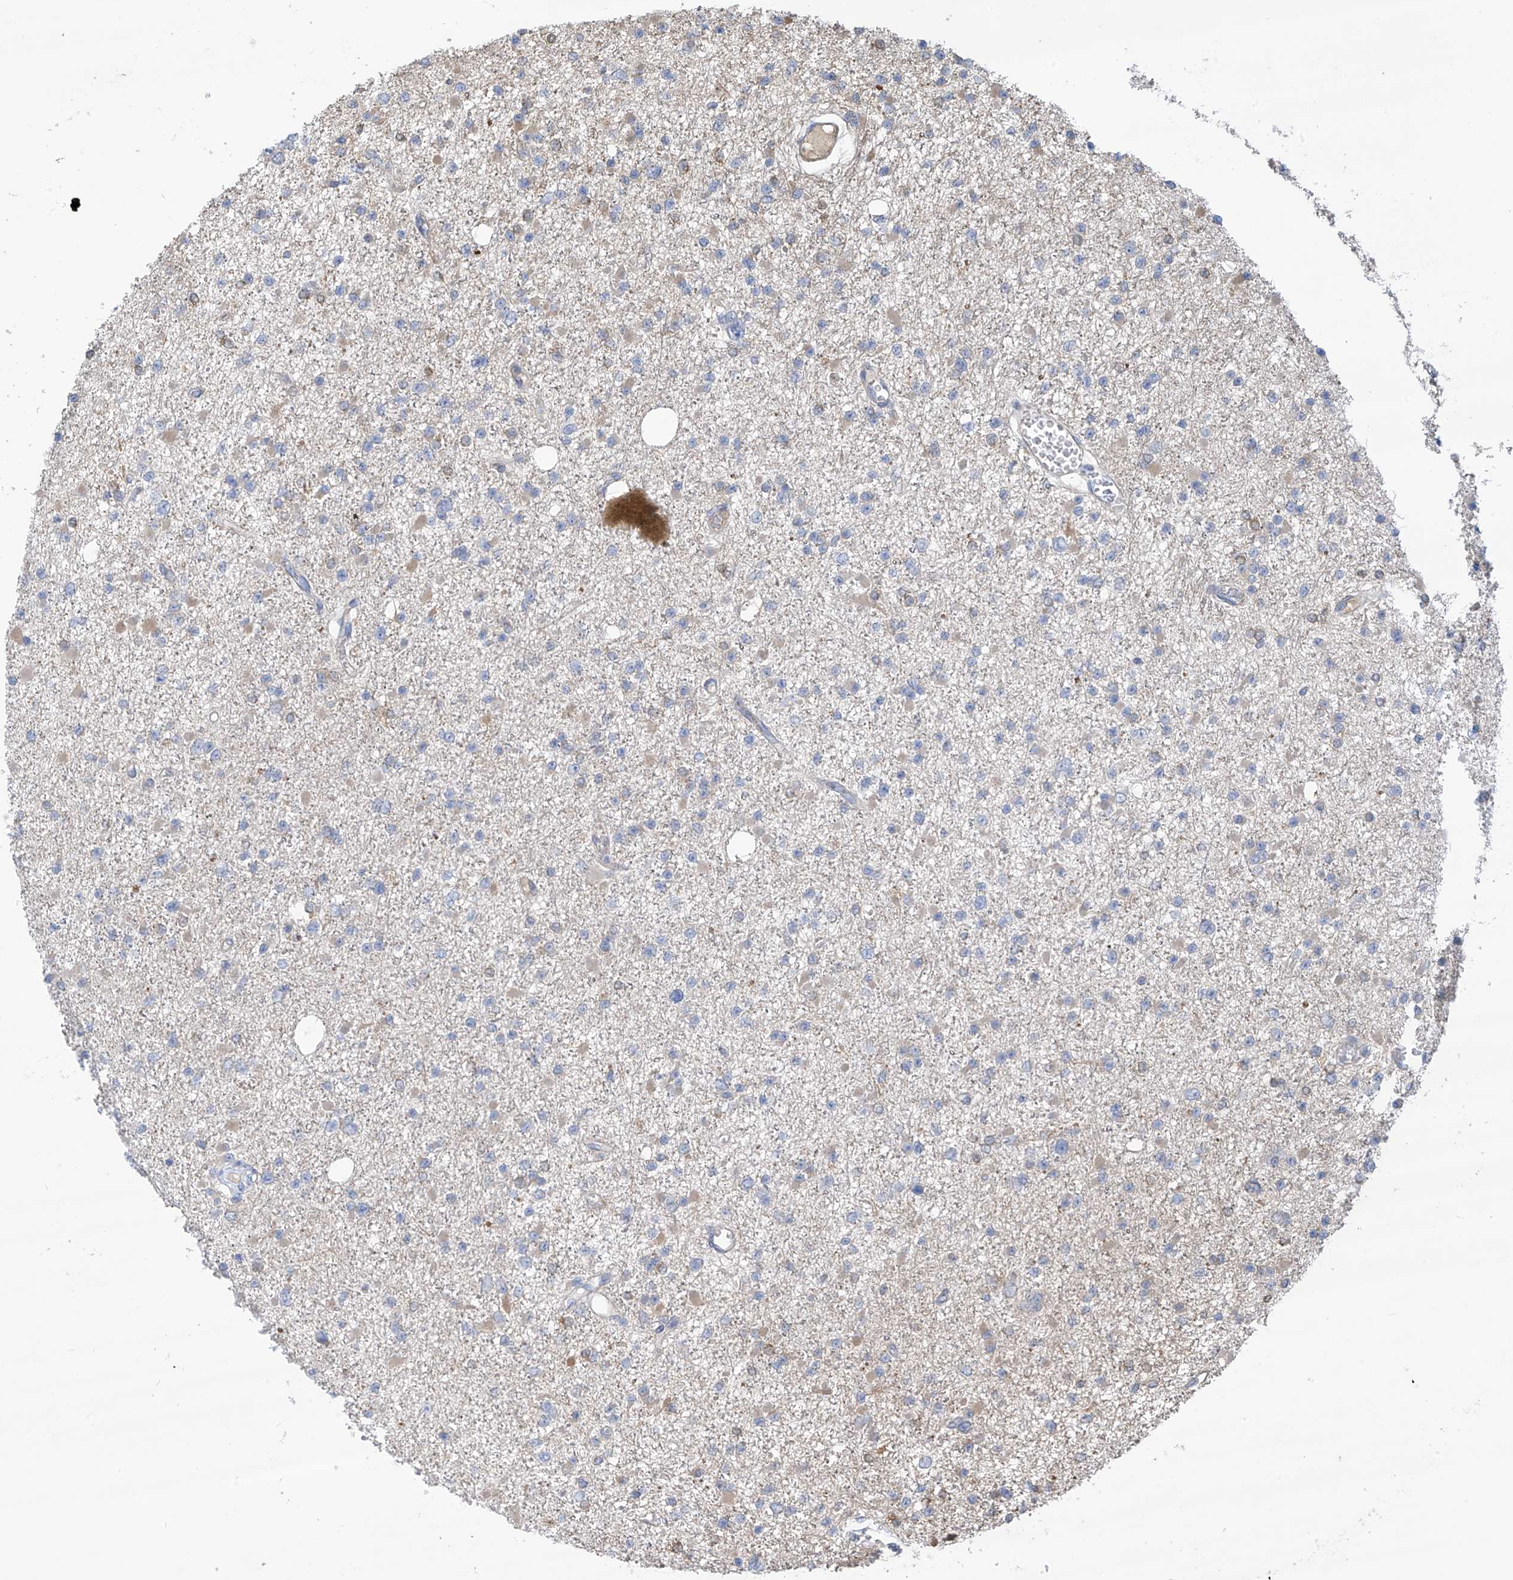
{"staining": {"intensity": "negative", "quantity": "none", "location": "none"}, "tissue": "glioma", "cell_type": "Tumor cells", "image_type": "cancer", "snomed": [{"axis": "morphology", "description": "Glioma, malignant, Low grade"}, {"axis": "topography", "description": "Brain"}], "caption": "IHC micrograph of neoplastic tissue: human glioma stained with DAB reveals no significant protein expression in tumor cells.", "gene": "PHACTR4", "patient": {"sex": "female", "age": 22}}